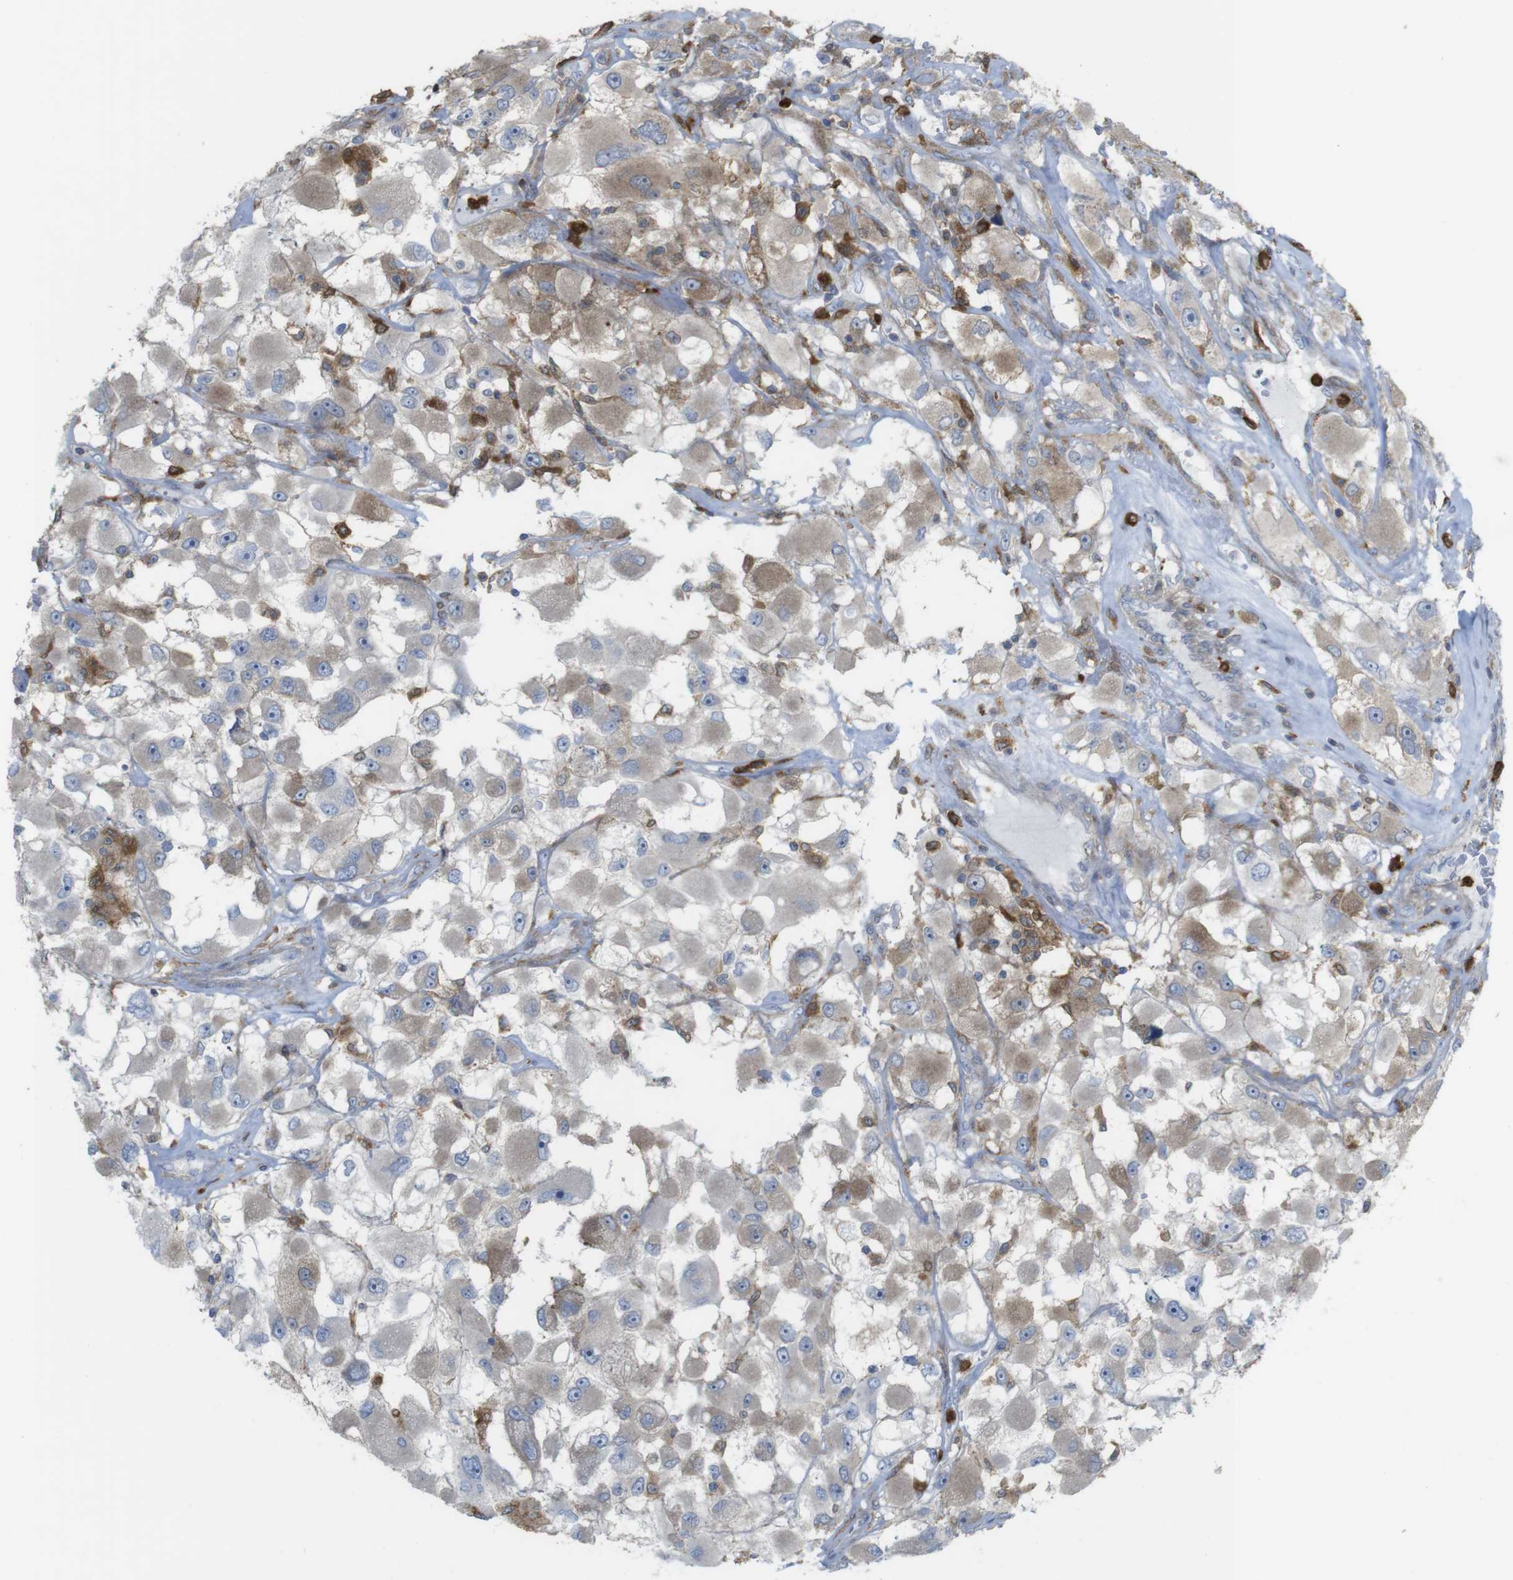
{"staining": {"intensity": "moderate", "quantity": "25%-75%", "location": "cytoplasmic/membranous"}, "tissue": "renal cancer", "cell_type": "Tumor cells", "image_type": "cancer", "snomed": [{"axis": "morphology", "description": "Adenocarcinoma, NOS"}, {"axis": "topography", "description": "Kidney"}], "caption": "Immunohistochemical staining of human renal cancer exhibits medium levels of moderate cytoplasmic/membranous protein expression in approximately 25%-75% of tumor cells. (Stains: DAB in brown, nuclei in blue, Microscopy: brightfield microscopy at high magnification).", "gene": "PRKCD", "patient": {"sex": "female", "age": 52}}